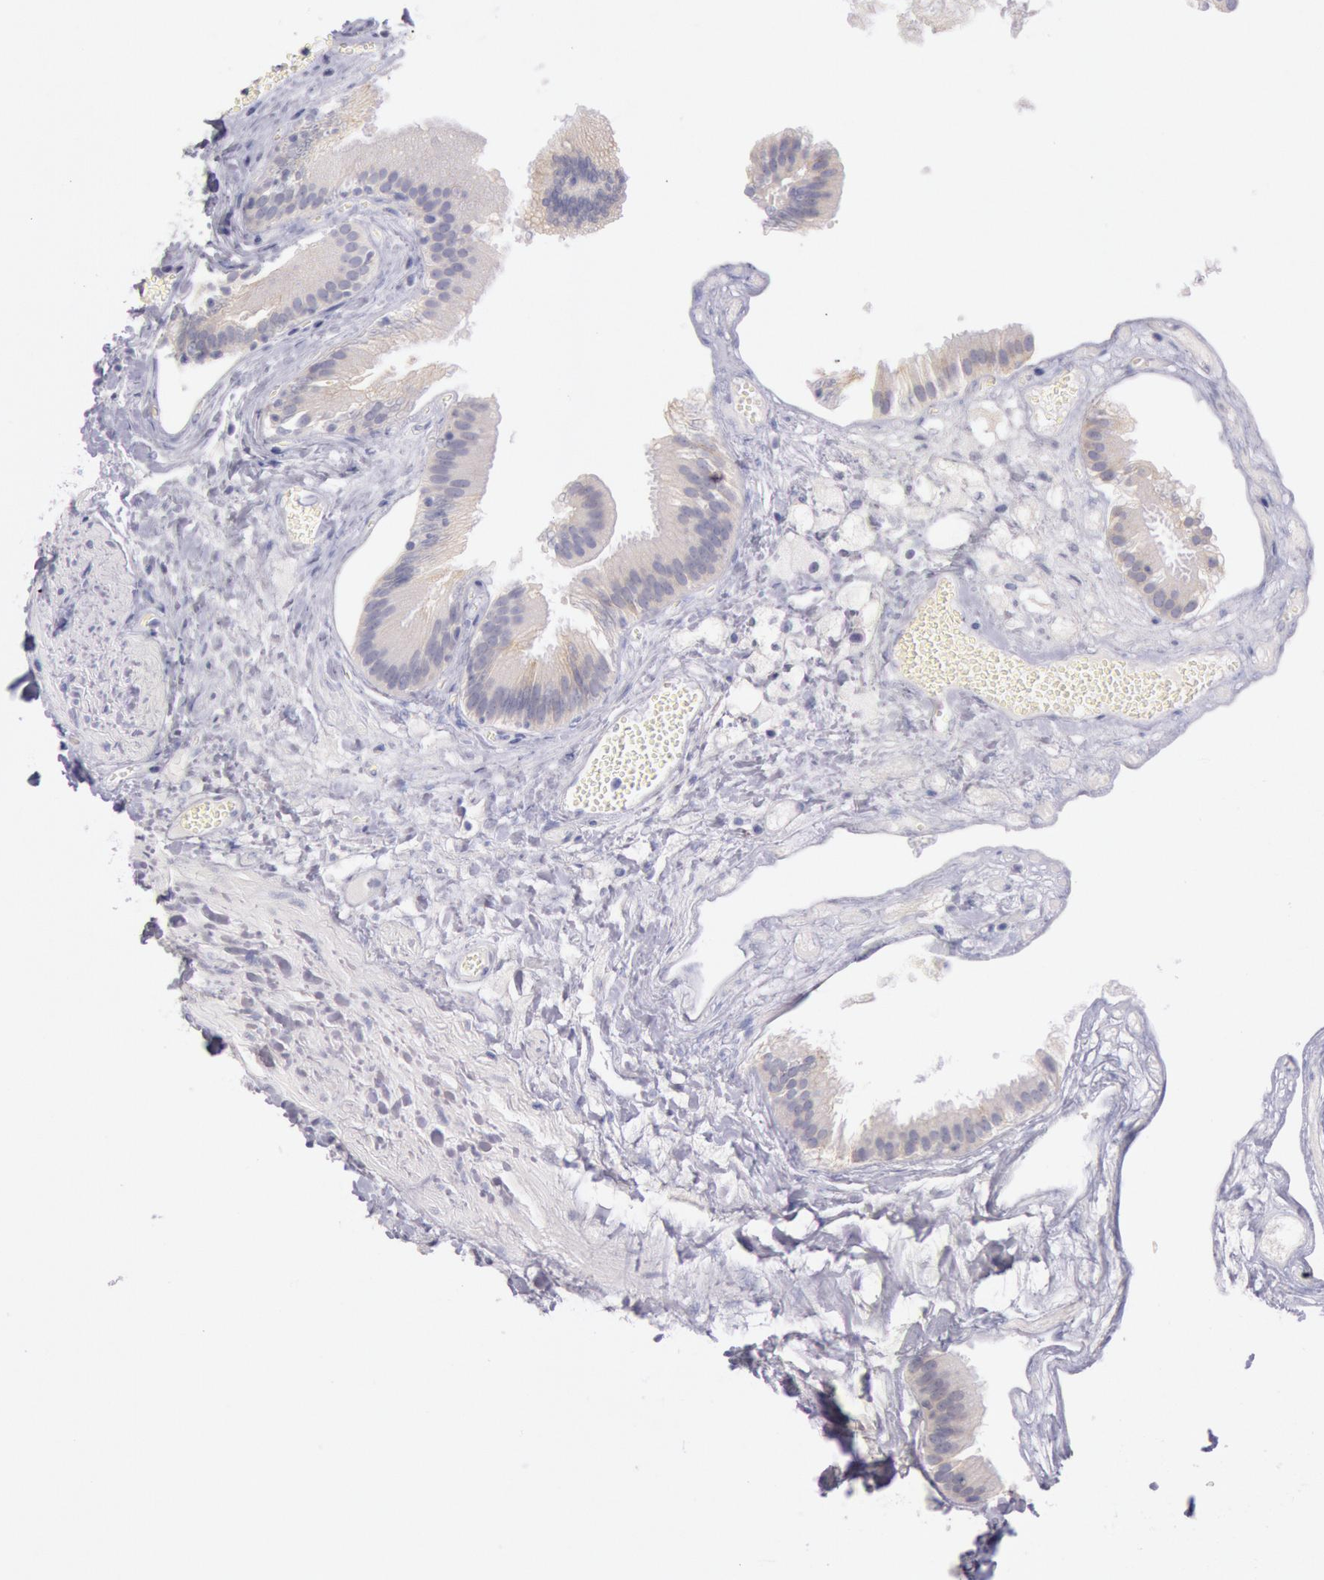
{"staining": {"intensity": "negative", "quantity": "none", "location": "none"}, "tissue": "gallbladder", "cell_type": "Glandular cells", "image_type": "normal", "snomed": [{"axis": "morphology", "description": "Normal tissue, NOS"}, {"axis": "topography", "description": "Gallbladder"}], "caption": "Protein analysis of normal gallbladder exhibits no significant staining in glandular cells.", "gene": "EGFR", "patient": {"sex": "female", "age": 24}}